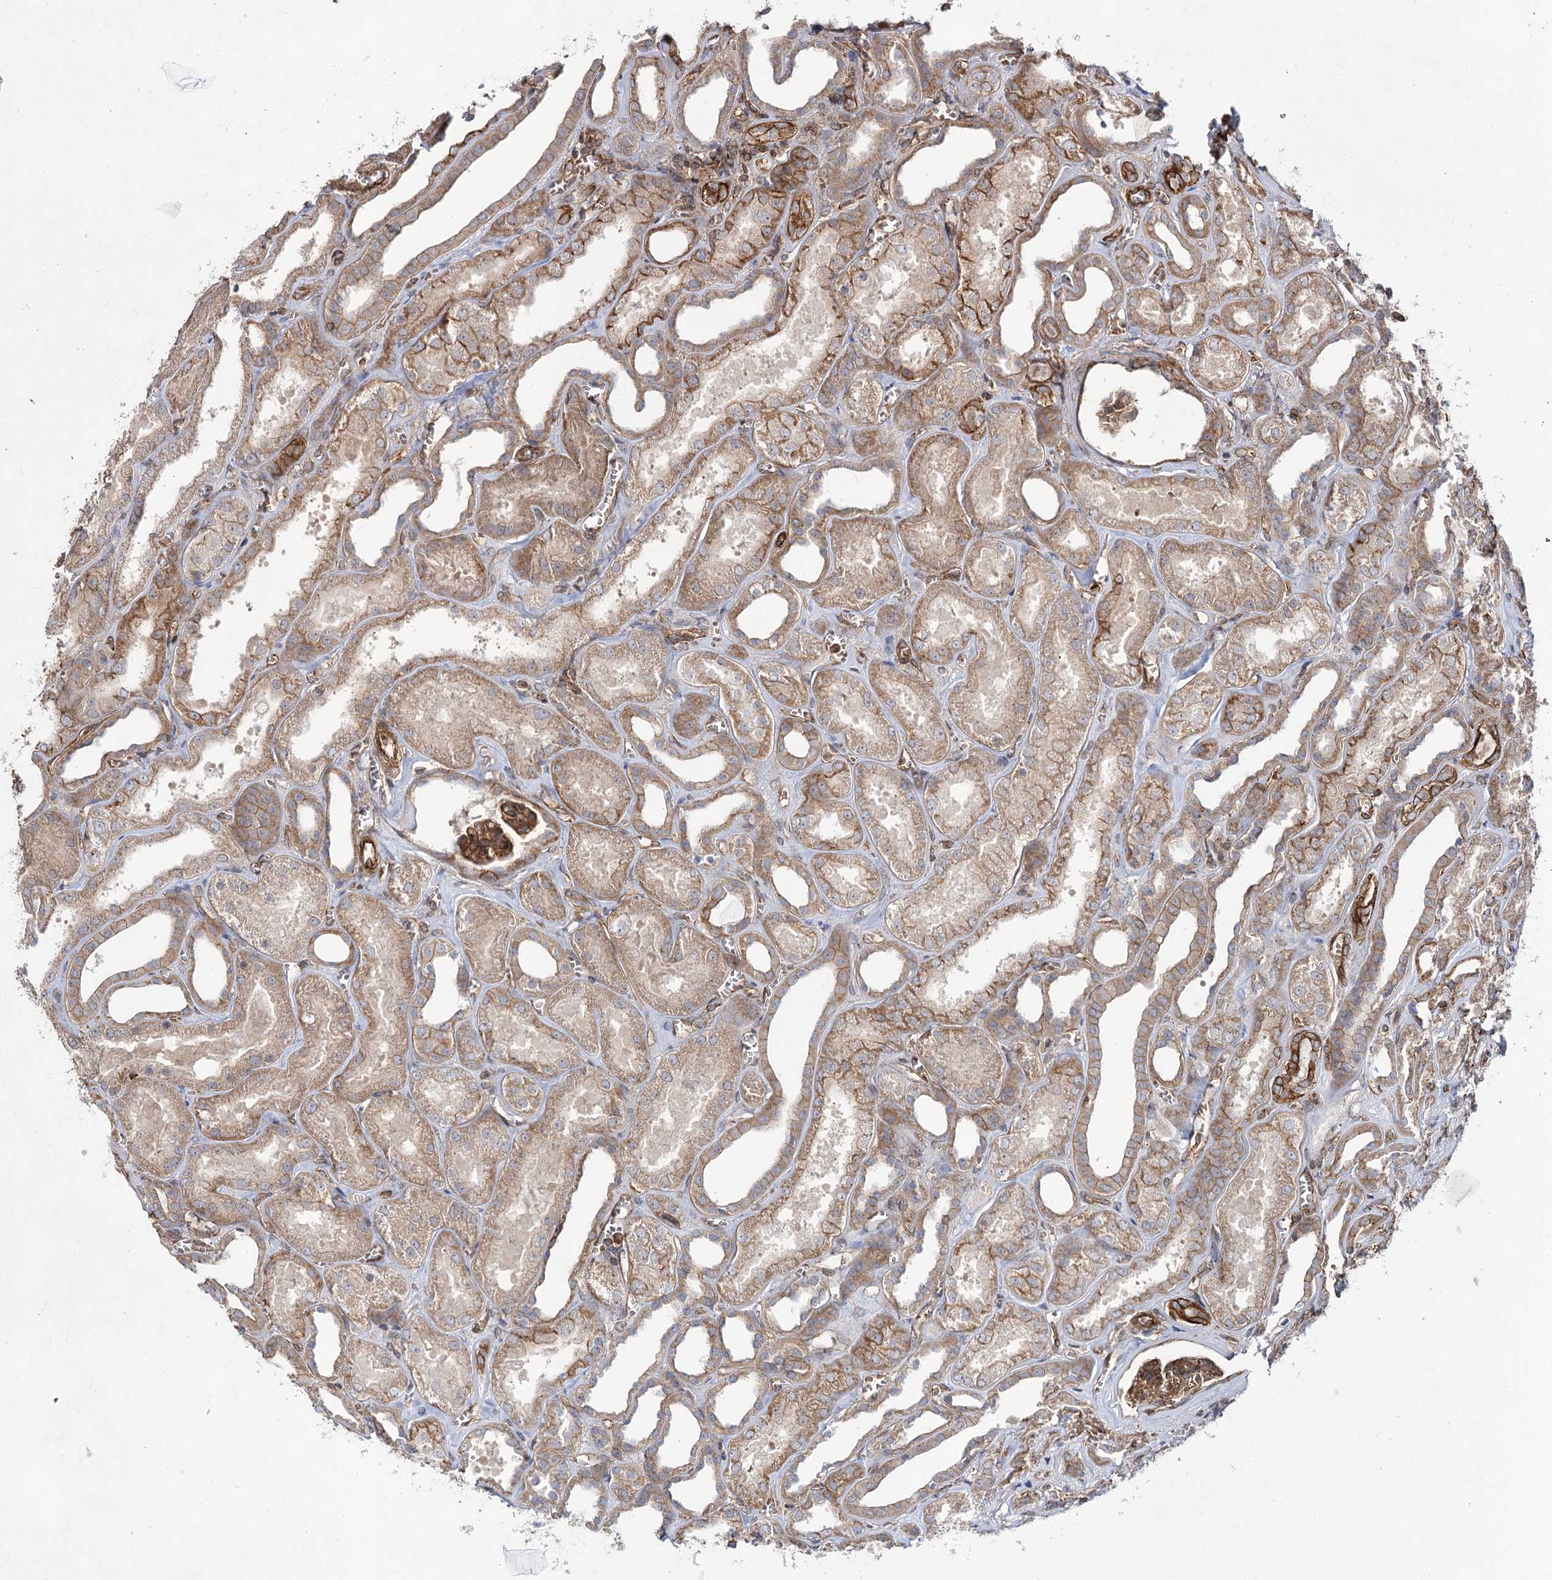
{"staining": {"intensity": "strong", "quantity": ">75%", "location": "cytoplasmic/membranous"}, "tissue": "kidney", "cell_type": "Cells in glomeruli", "image_type": "normal", "snomed": [{"axis": "morphology", "description": "Normal tissue, NOS"}, {"axis": "morphology", "description": "Adenocarcinoma, NOS"}, {"axis": "topography", "description": "Kidney"}], "caption": "IHC photomicrograph of normal kidney: human kidney stained using immunohistochemistry (IHC) shows high levels of strong protein expression localized specifically in the cytoplasmic/membranous of cells in glomeruli, appearing as a cytoplasmic/membranous brown color.", "gene": "IQSEC1", "patient": {"sex": "female", "age": 68}}